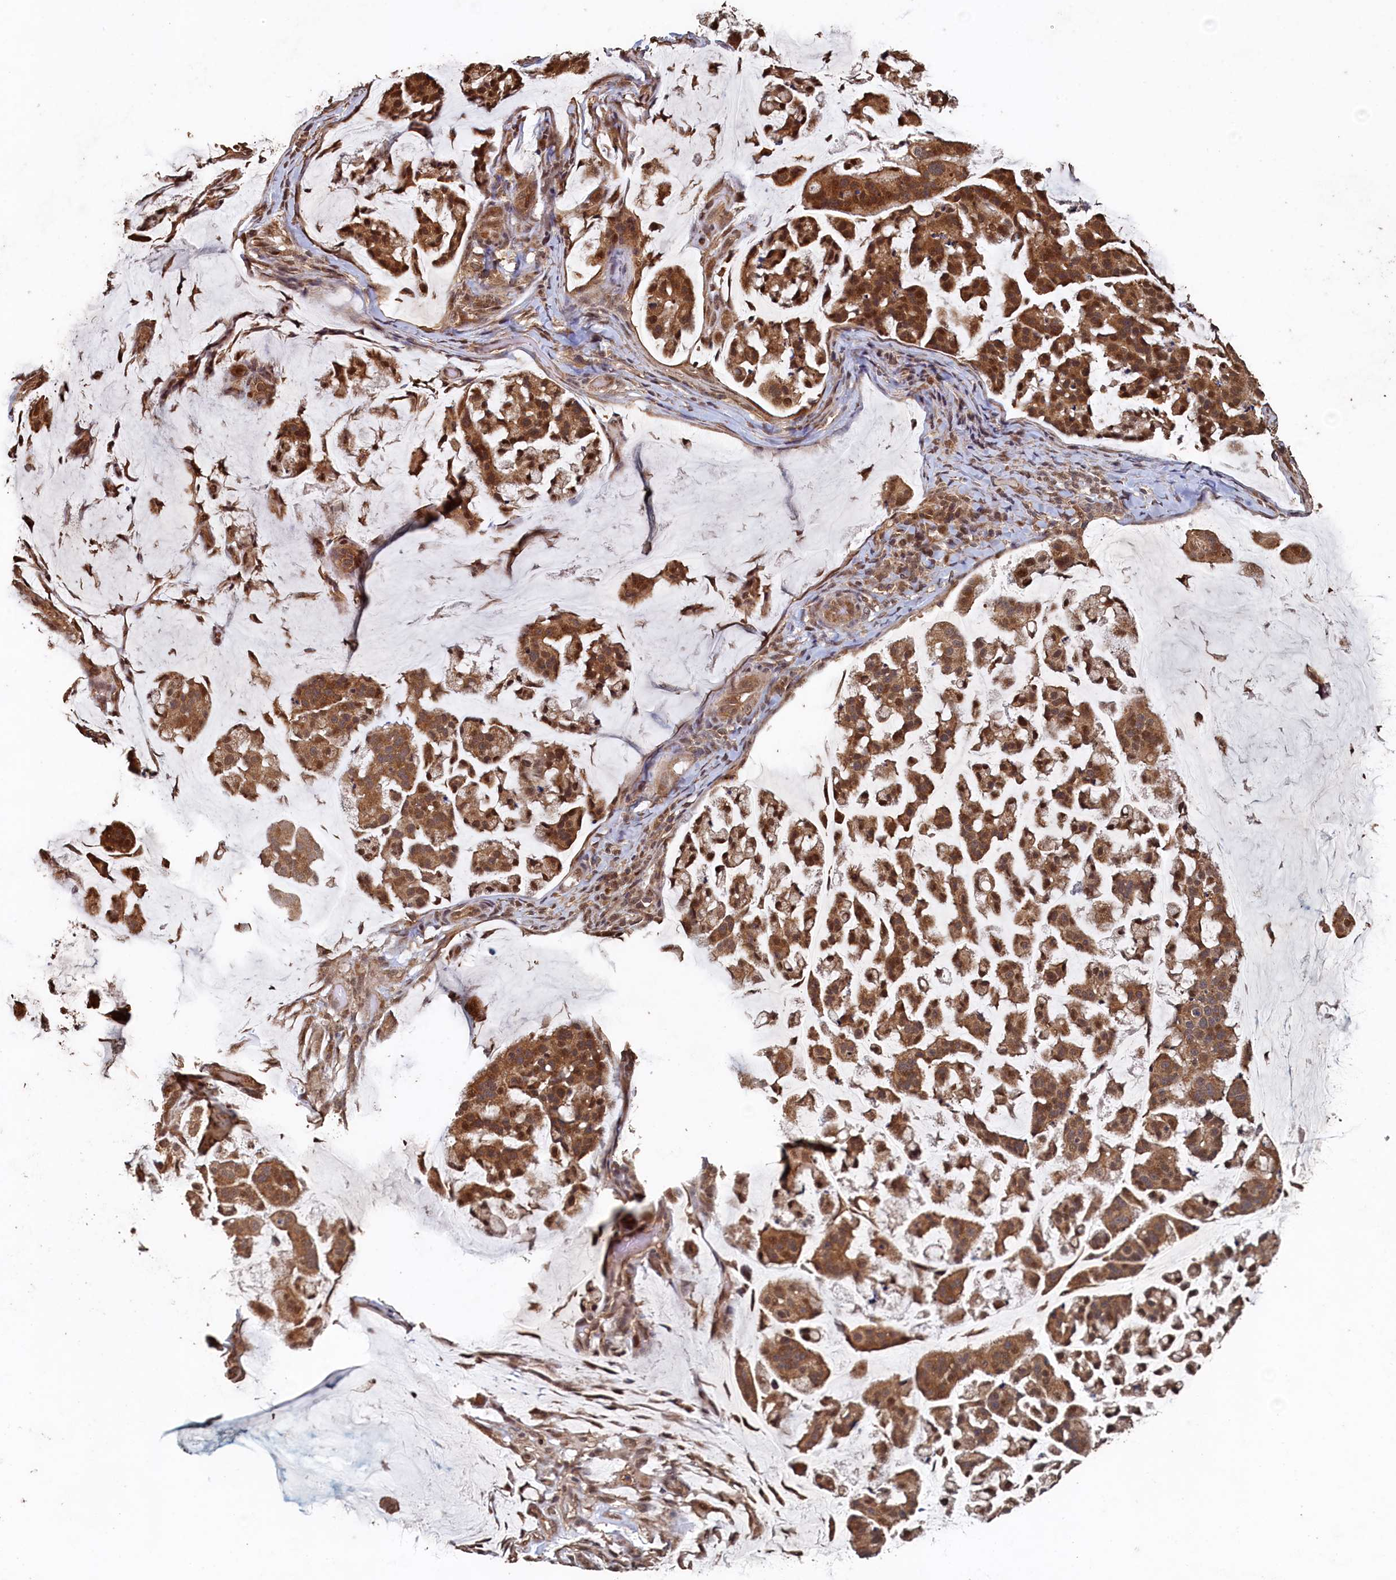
{"staining": {"intensity": "moderate", "quantity": ">75%", "location": "cytoplasmic/membranous"}, "tissue": "stomach cancer", "cell_type": "Tumor cells", "image_type": "cancer", "snomed": [{"axis": "morphology", "description": "Adenocarcinoma, NOS"}, {"axis": "topography", "description": "Stomach, lower"}], "caption": "The histopathology image demonstrates a brown stain indicating the presence of a protein in the cytoplasmic/membranous of tumor cells in stomach cancer (adenocarcinoma). (IHC, brightfield microscopy, high magnification).", "gene": "PIGN", "patient": {"sex": "male", "age": 67}}